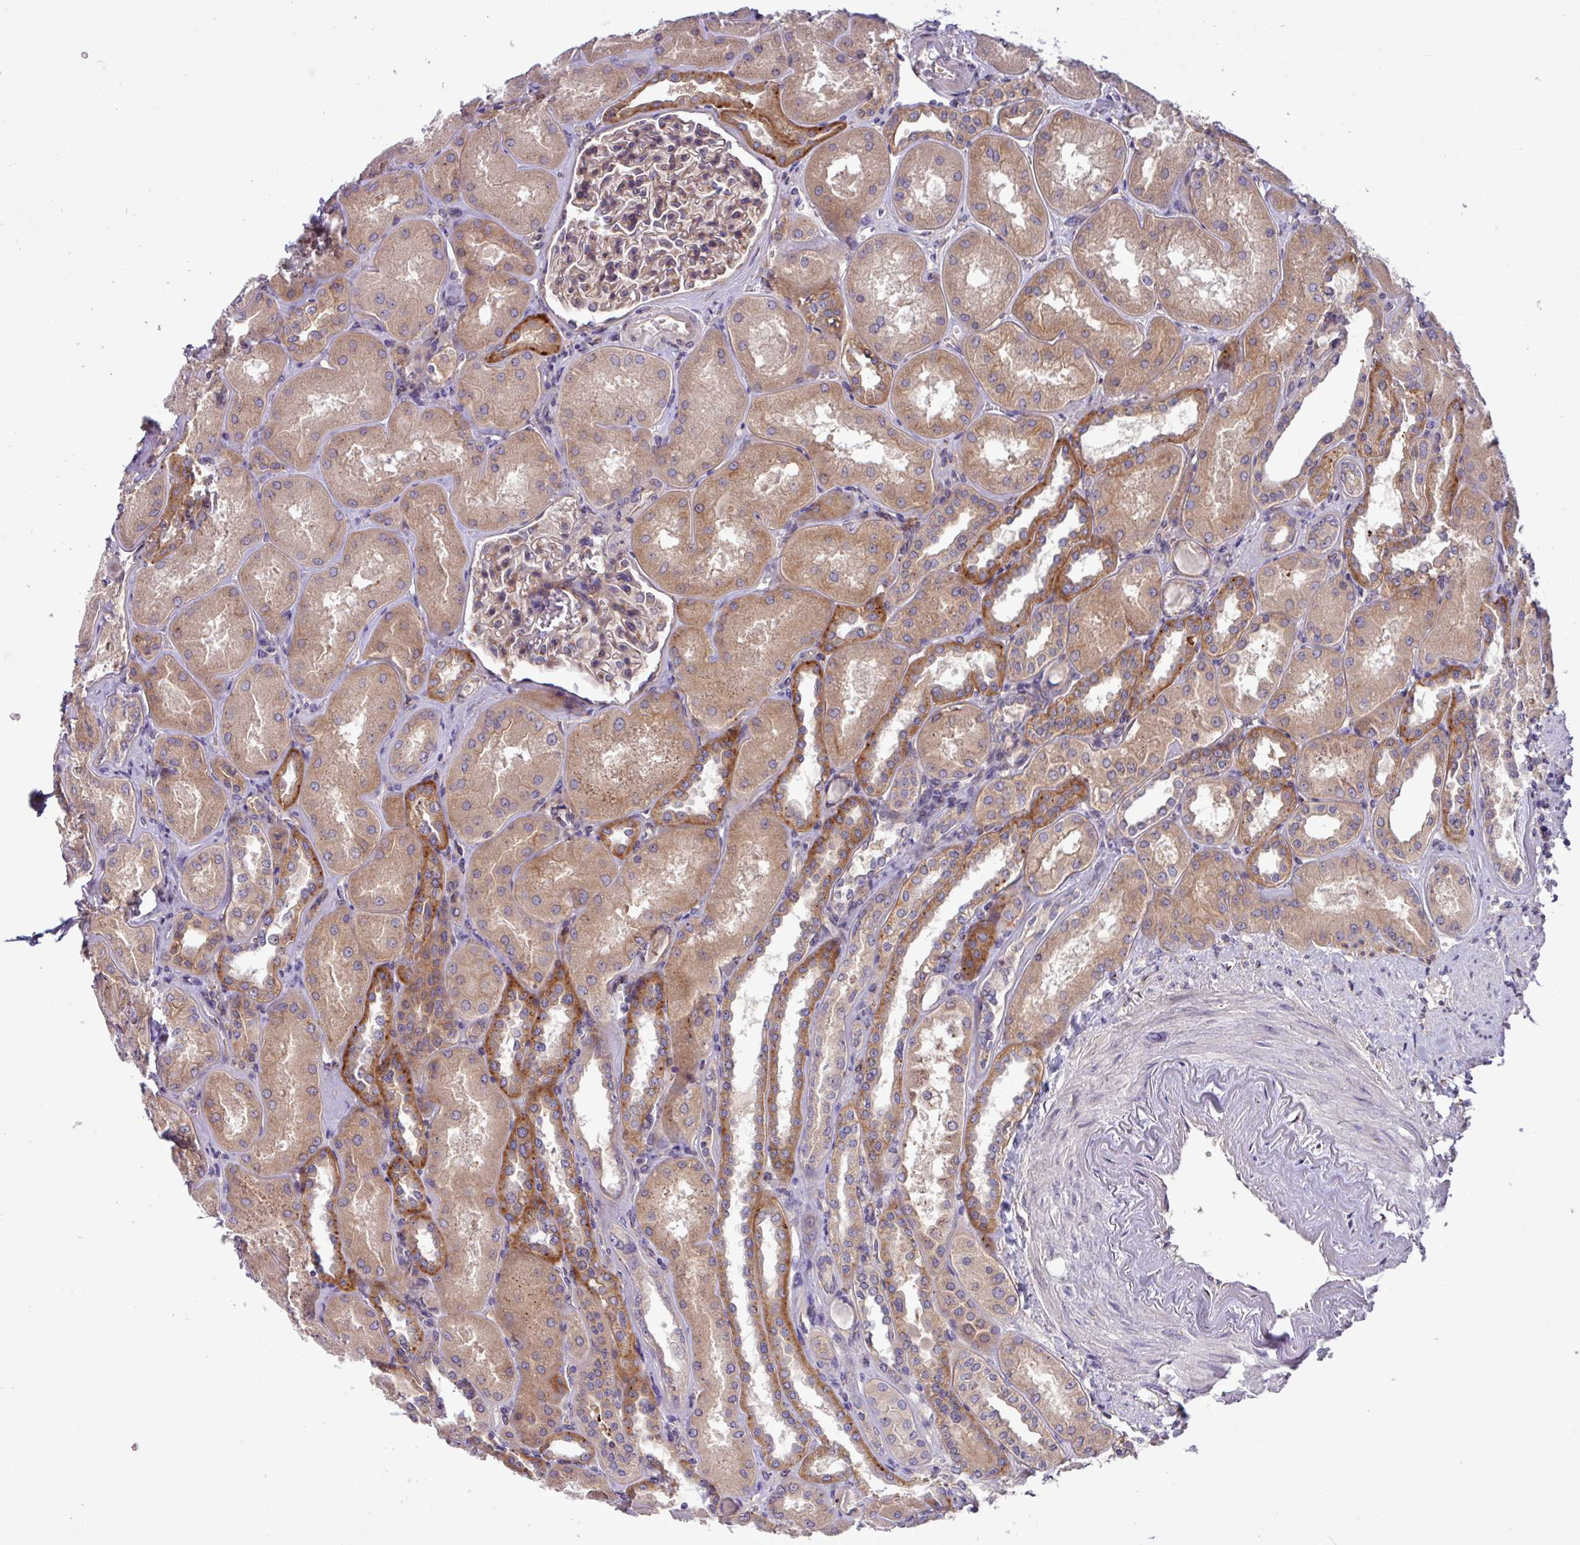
{"staining": {"intensity": "moderate", "quantity": "<25%", "location": "cytoplasmic/membranous"}, "tissue": "kidney", "cell_type": "Cells in glomeruli", "image_type": "normal", "snomed": [{"axis": "morphology", "description": "Normal tissue, NOS"}, {"axis": "topography", "description": "Kidney"}], "caption": "This photomicrograph displays unremarkable kidney stained with immunohistochemistry to label a protein in brown. The cytoplasmic/membranous of cells in glomeruli show moderate positivity for the protein. Nuclei are counter-stained blue.", "gene": "RAB19", "patient": {"sex": "male", "age": 61}}